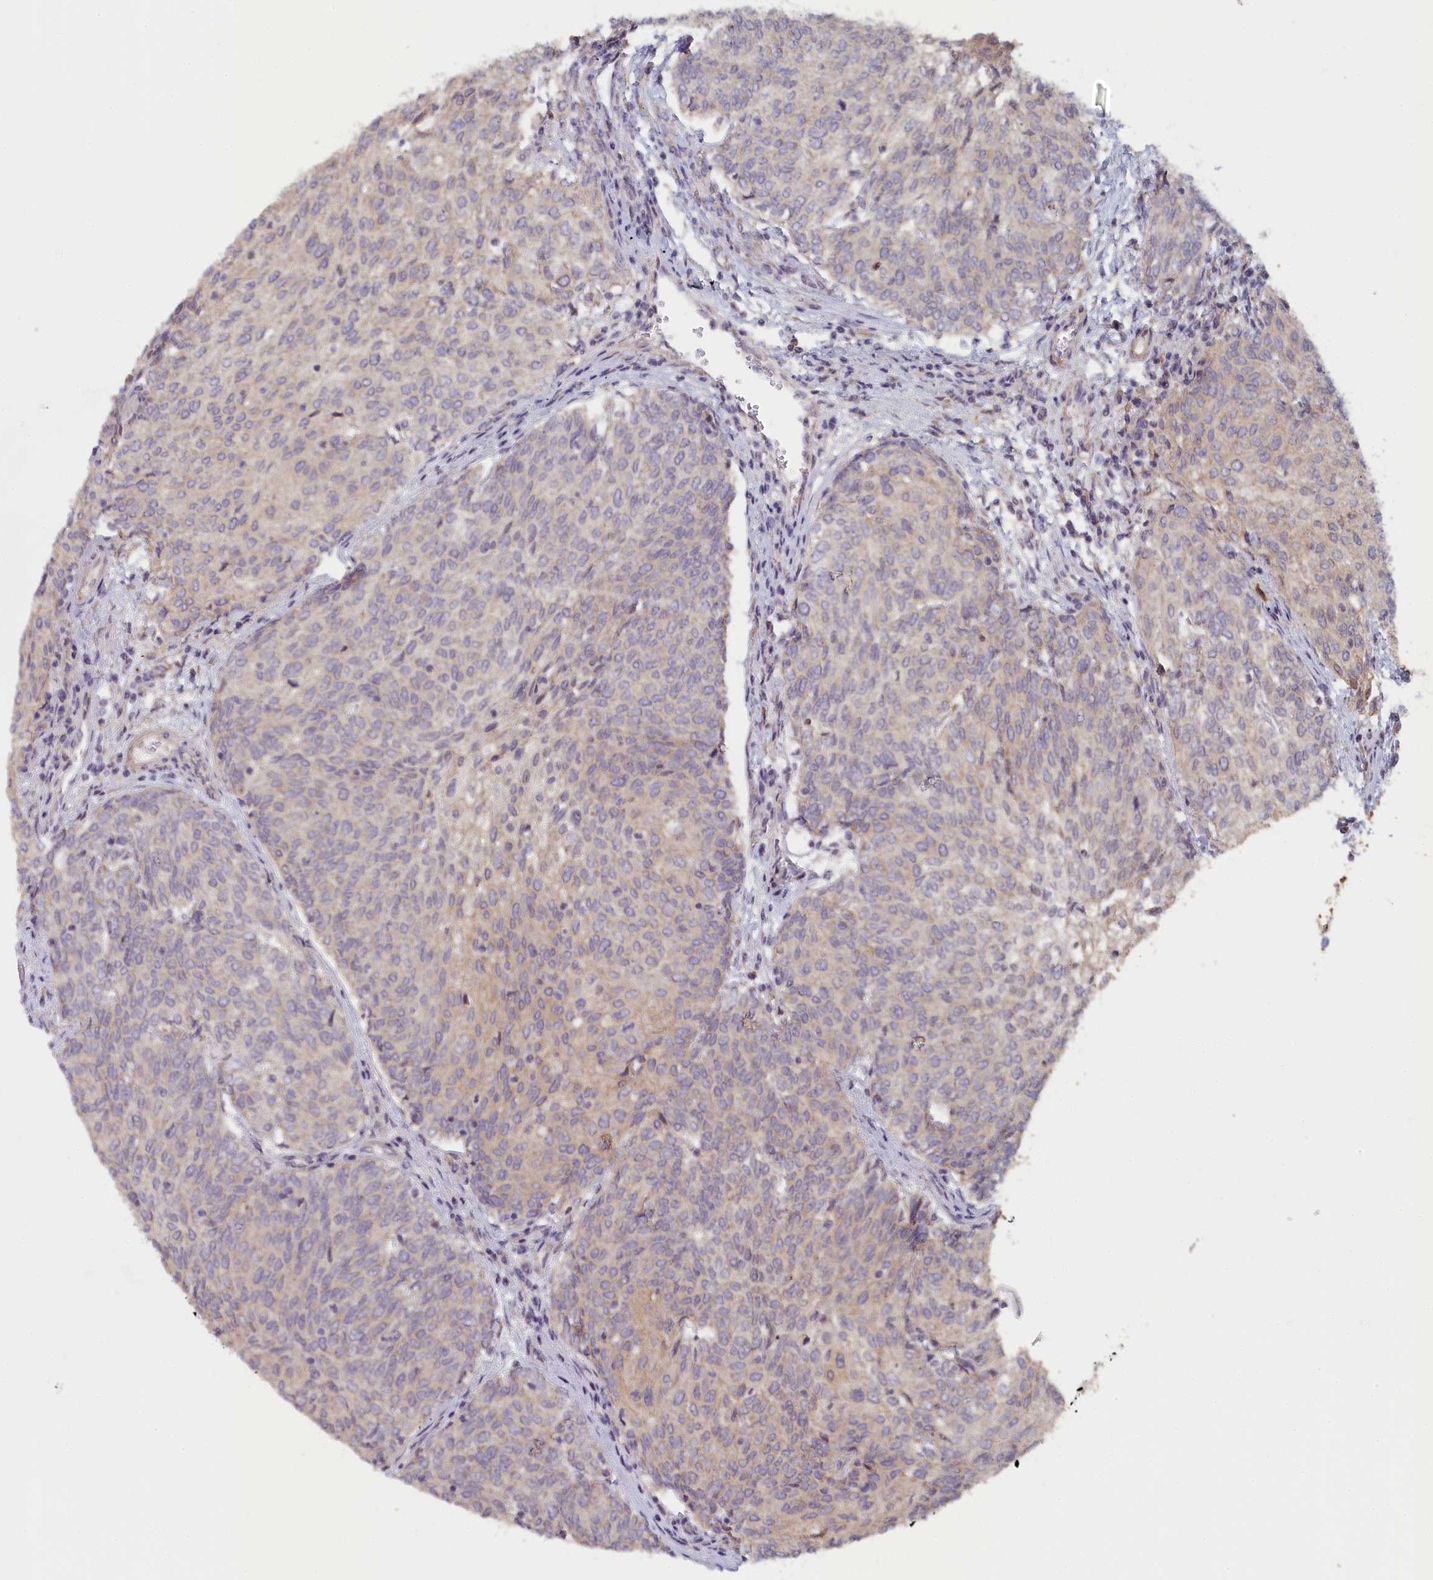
{"staining": {"intensity": "moderate", "quantity": "25%-75%", "location": "cytoplasmic/membranous,nuclear"}, "tissue": "urothelial cancer", "cell_type": "Tumor cells", "image_type": "cancer", "snomed": [{"axis": "morphology", "description": "Urothelial carcinoma, High grade"}, {"axis": "topography", "description": "Urinary bladder"}], "caption": "Moderate cytoplasmic/membranous and nuclear protein positivity is present in about 25%-75% of tumor cells in urothelial cancer.", "gene": "INTS4", "patient": {"sex": "female", "age": 79}}